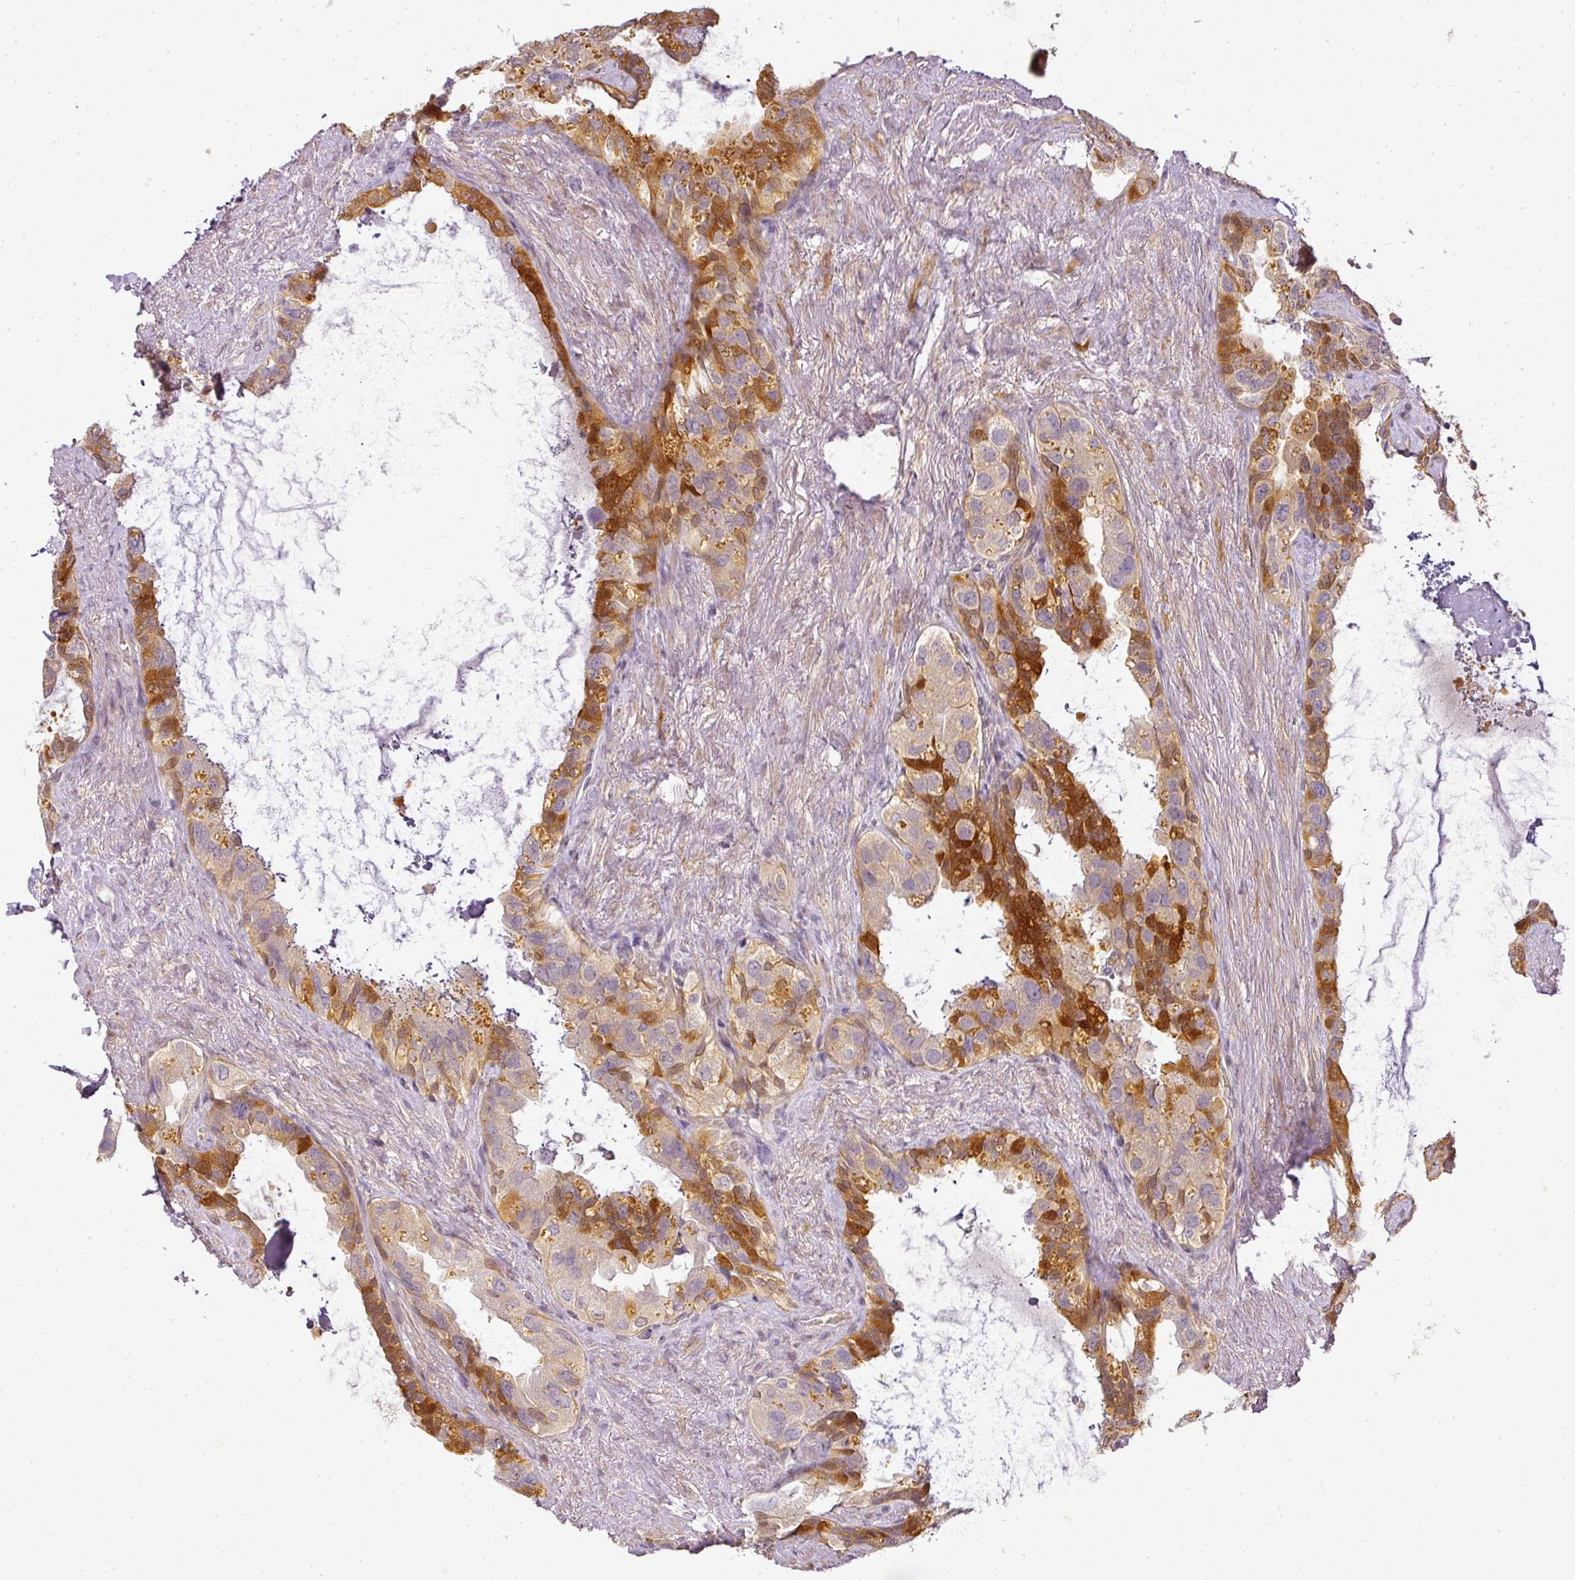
{"staining": {"intensity": "strong", "quantity": "<25%", "location": "cytoplasmic/membranous"}, "tissue": "seminal vesicle", "cell_type": "Glandular cells", "image_type": "normal", "snomed": [{"axis": "morphology", "description": "Normal tissue, NOS"}, {"axis": "topography", "description": "Seminal veicle"}, {"axis": "topography", "description": "Peripheral nerve tissue"}], "caption": "Approximately <25% of glandular cells in unremarkable seminal vesicle show strong cytoplasmic/membranous protein expression as visualized by brown immunohistochemical staining.", "gene": "ADH5", "patient": {"sex": "male", "age": 76}}